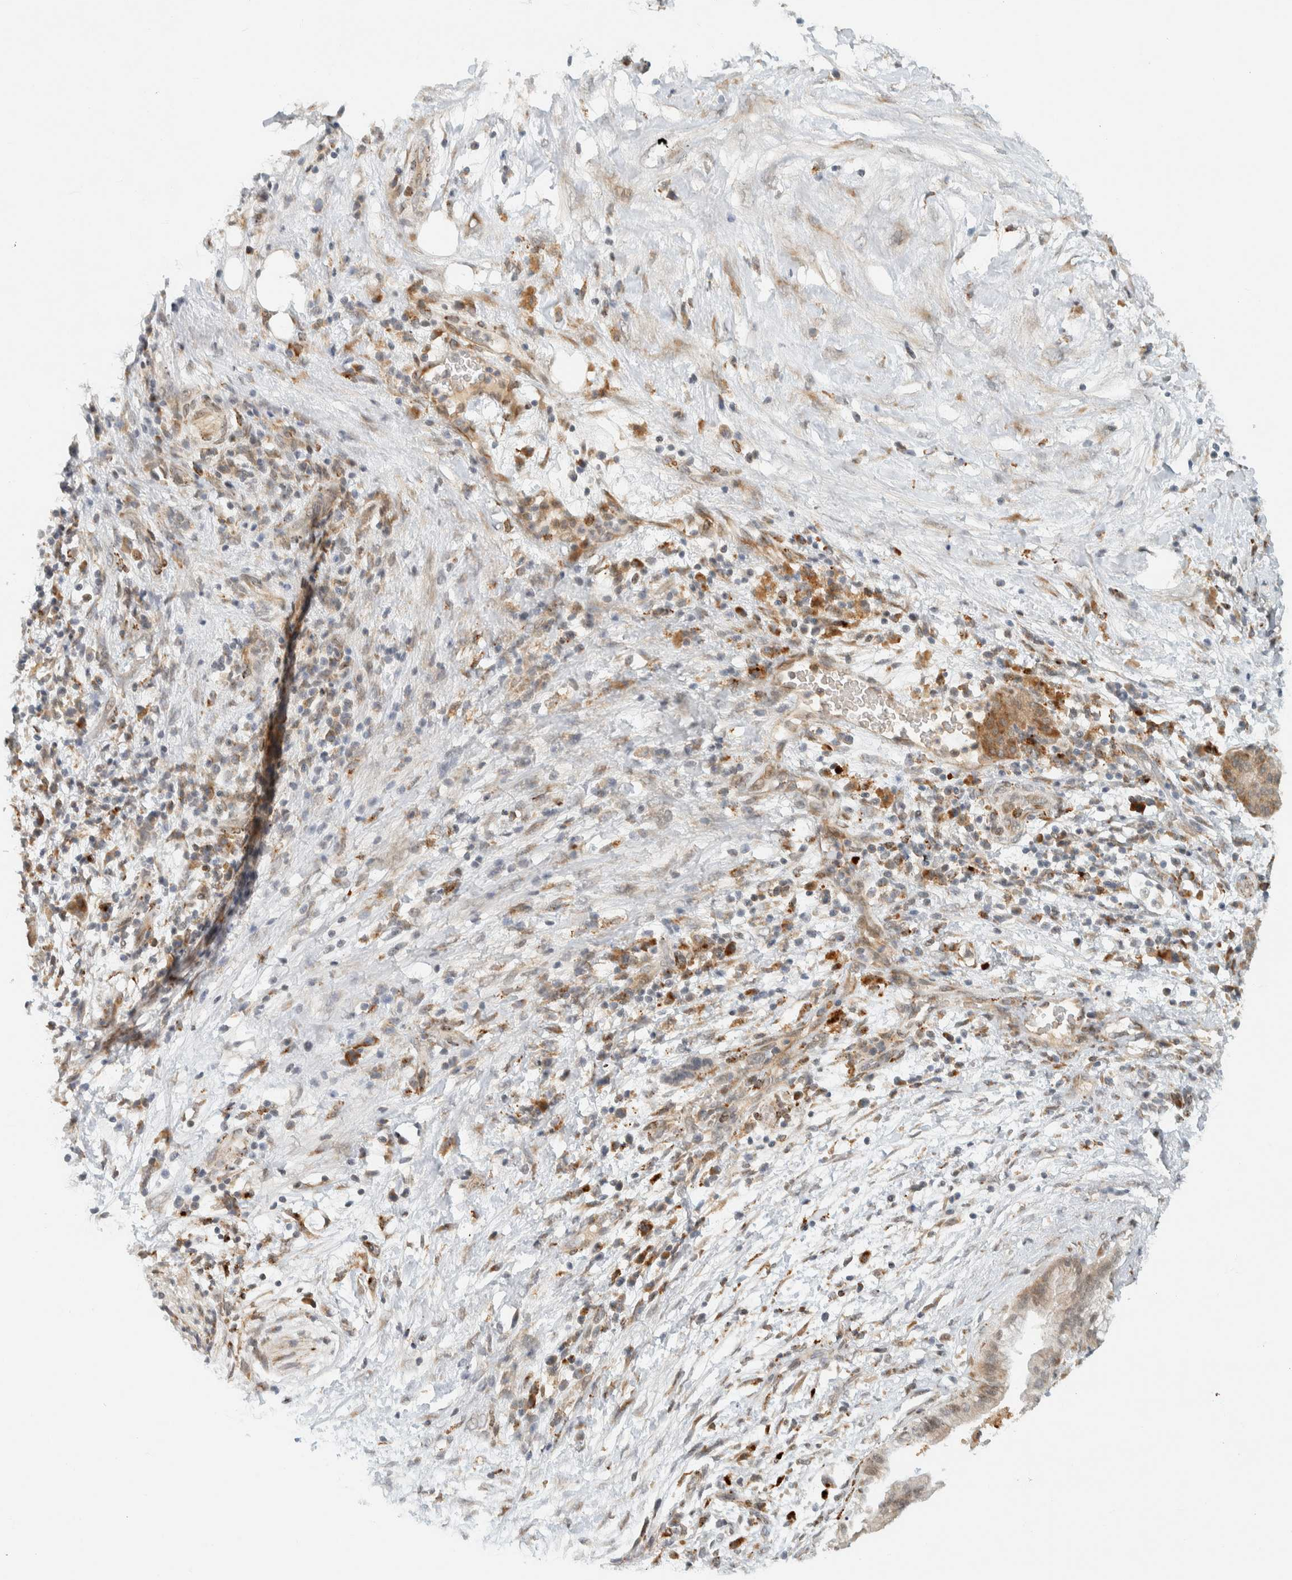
{"staining": {"intensity": "moderate", "quantity": "25%-75%", "location": "cytoplasmic/membranous"}, "tissue": "pancreatic cancer", "cell_type": "Tumor cells", "image_type": "cancer", "snomed": [{"axis": "morphology", "description": "Adenocarcinoma, NOS"}, {"axis": "topography", "description": "Pancreas"}], "caption": "Pancreatic adenocarcinoma tissue shows moderate cytoplasmic/membranous staining in approximately 25%-75% of tumor cells Ihc stains the protein in brown and the nuclei are stained blue.", "gene": "ITPRID1", "patient": {"sex": "female", "age": 78}}